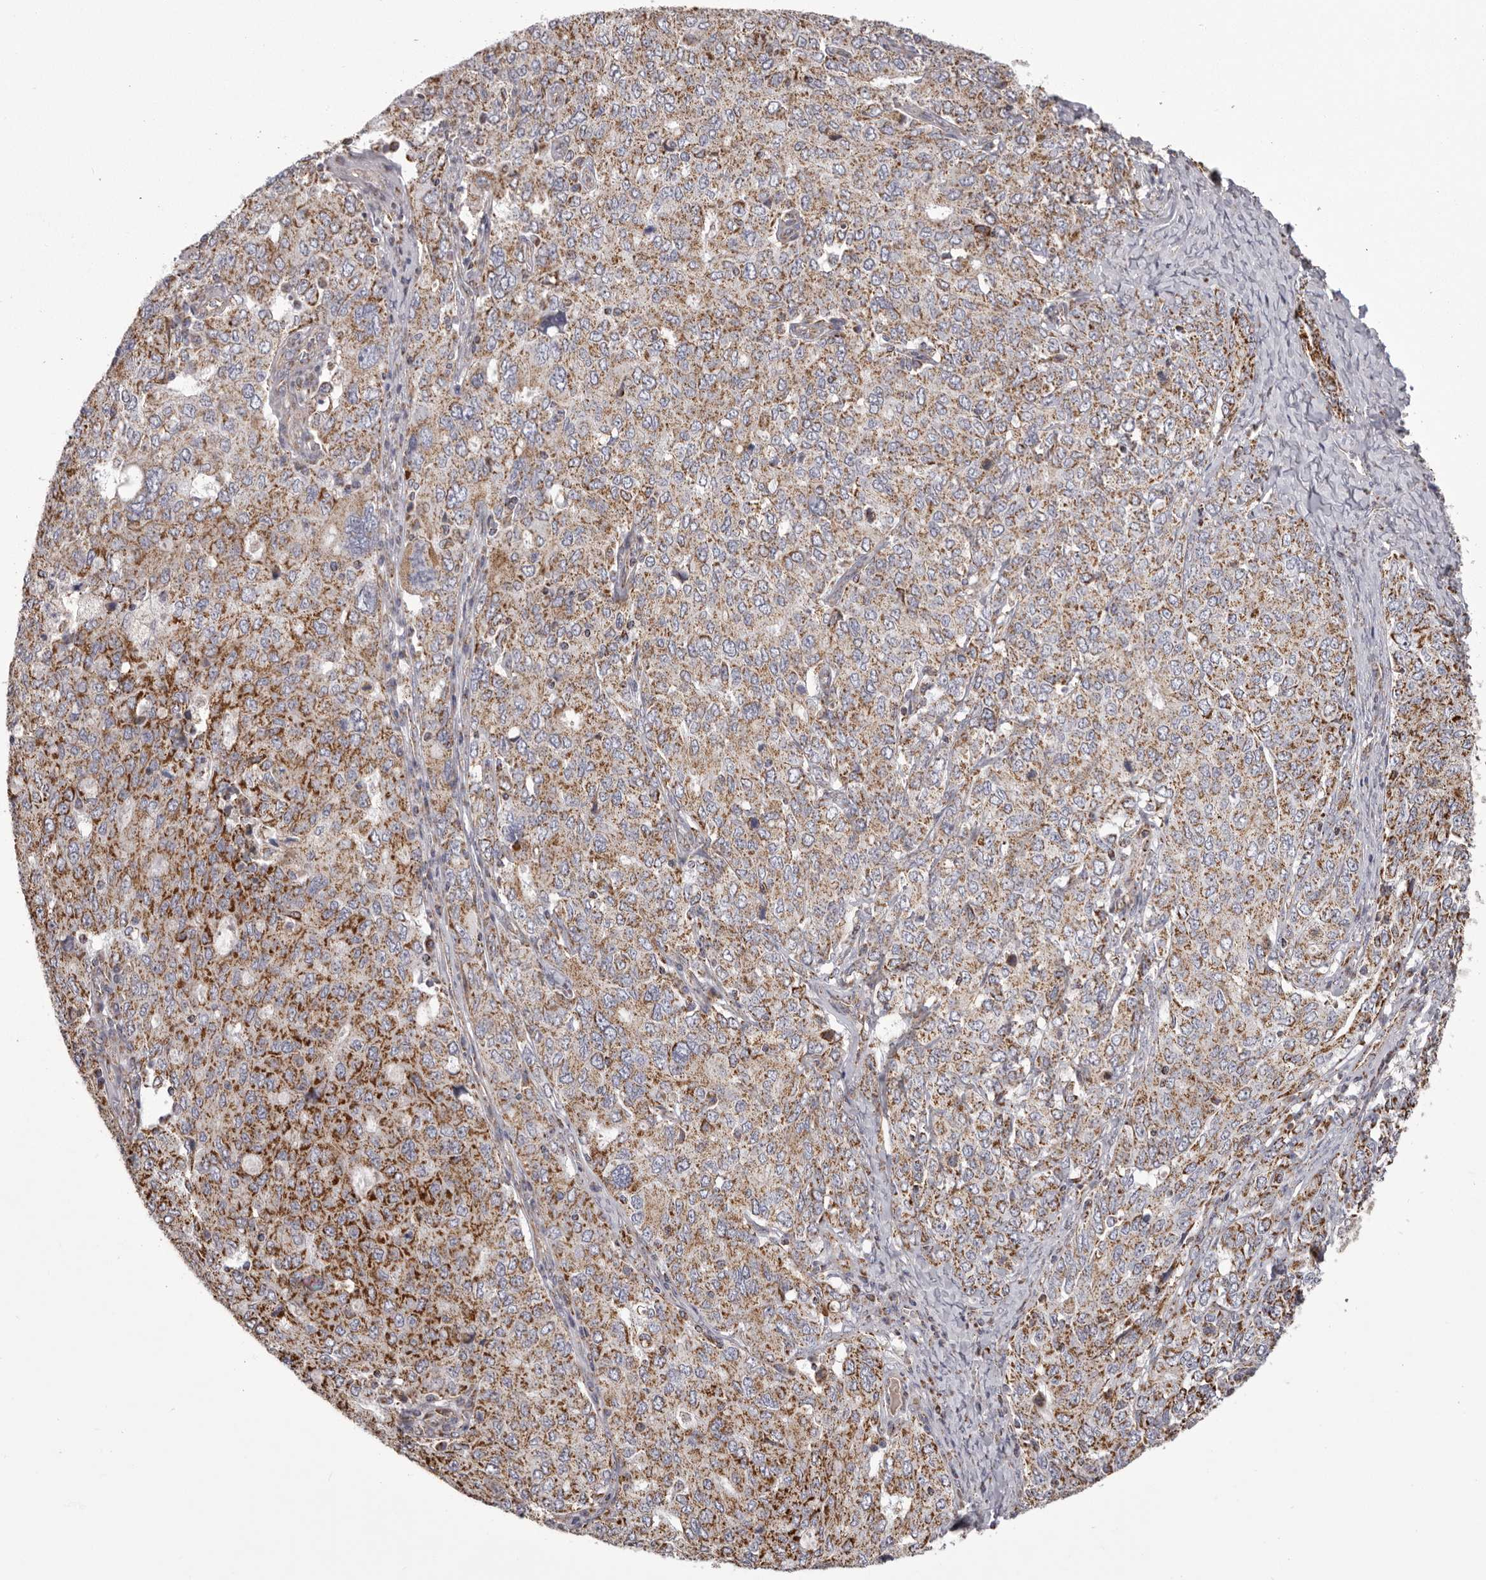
{"staining": {"intensity": "moderate", "quantity": ">75%", "location": "cytoplasmic/membranous"}, "tissue": "ovarian cancer", "cell_type": "Tumor cells", "image_type": "cancer", "snomed": [{"axis": "morphology", "description": "Carcinoma, endometroid"}, {"axis": "topography", "description": "Ovary"}], "caption": "Moderate cytoplasmic/membranous protein positivity is seen in approximately >75% of tumor cells in ovarian cancer.", "gene": "CHRM2", "patient": {"sex": "female", "age": 62}}